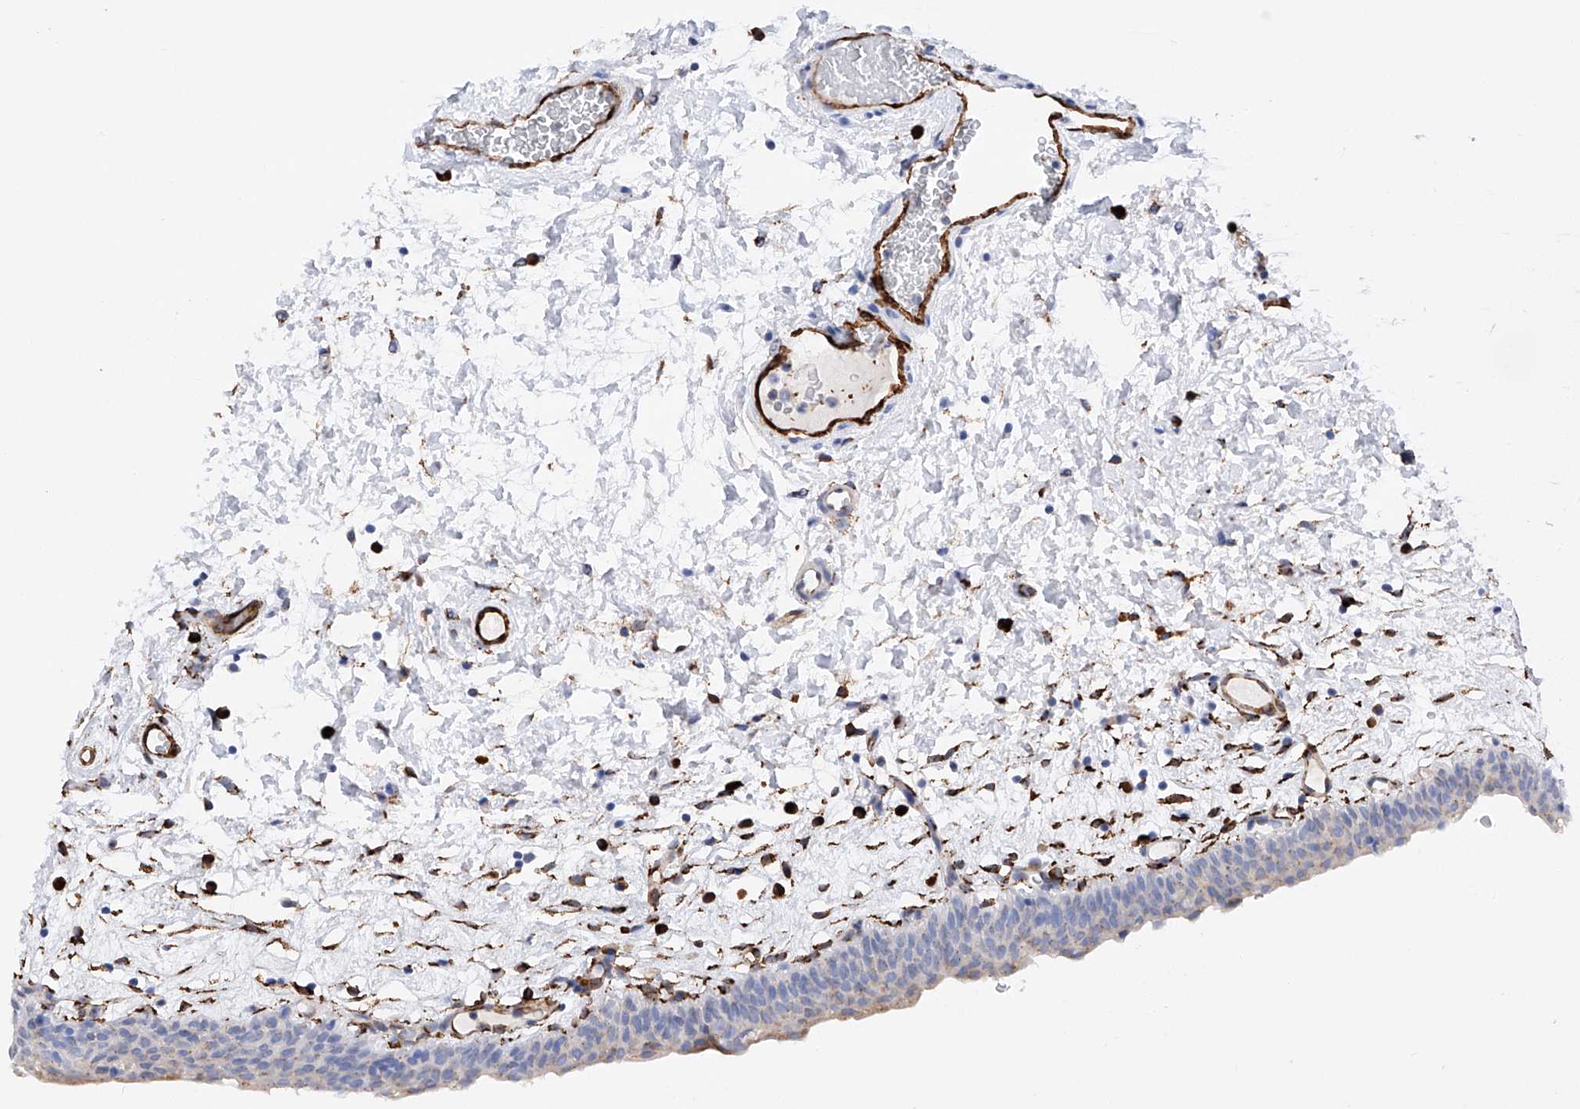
{"staining": {"intensity": "moderate", "quantity": "<25%", "location": "cytoplasmic/membranous"}, "tissue": "urinary bladder", "cell_type": "Urothelial cells", "image_type": "normal", "snomed": [{"axis": "morphology", "description": "Normal tissue, NOS"}, {"axis": "topography", "description": "Urinary bladder"}], "caption": "Approximately <25% of urothelial cells in normal urinary bladder display moderate cytoplasmic/membranous protein positivity as visualized by brown immunohistochemical staining.", "gene": "PDIA5", "patient": {"sex": "male", "age": 83}}